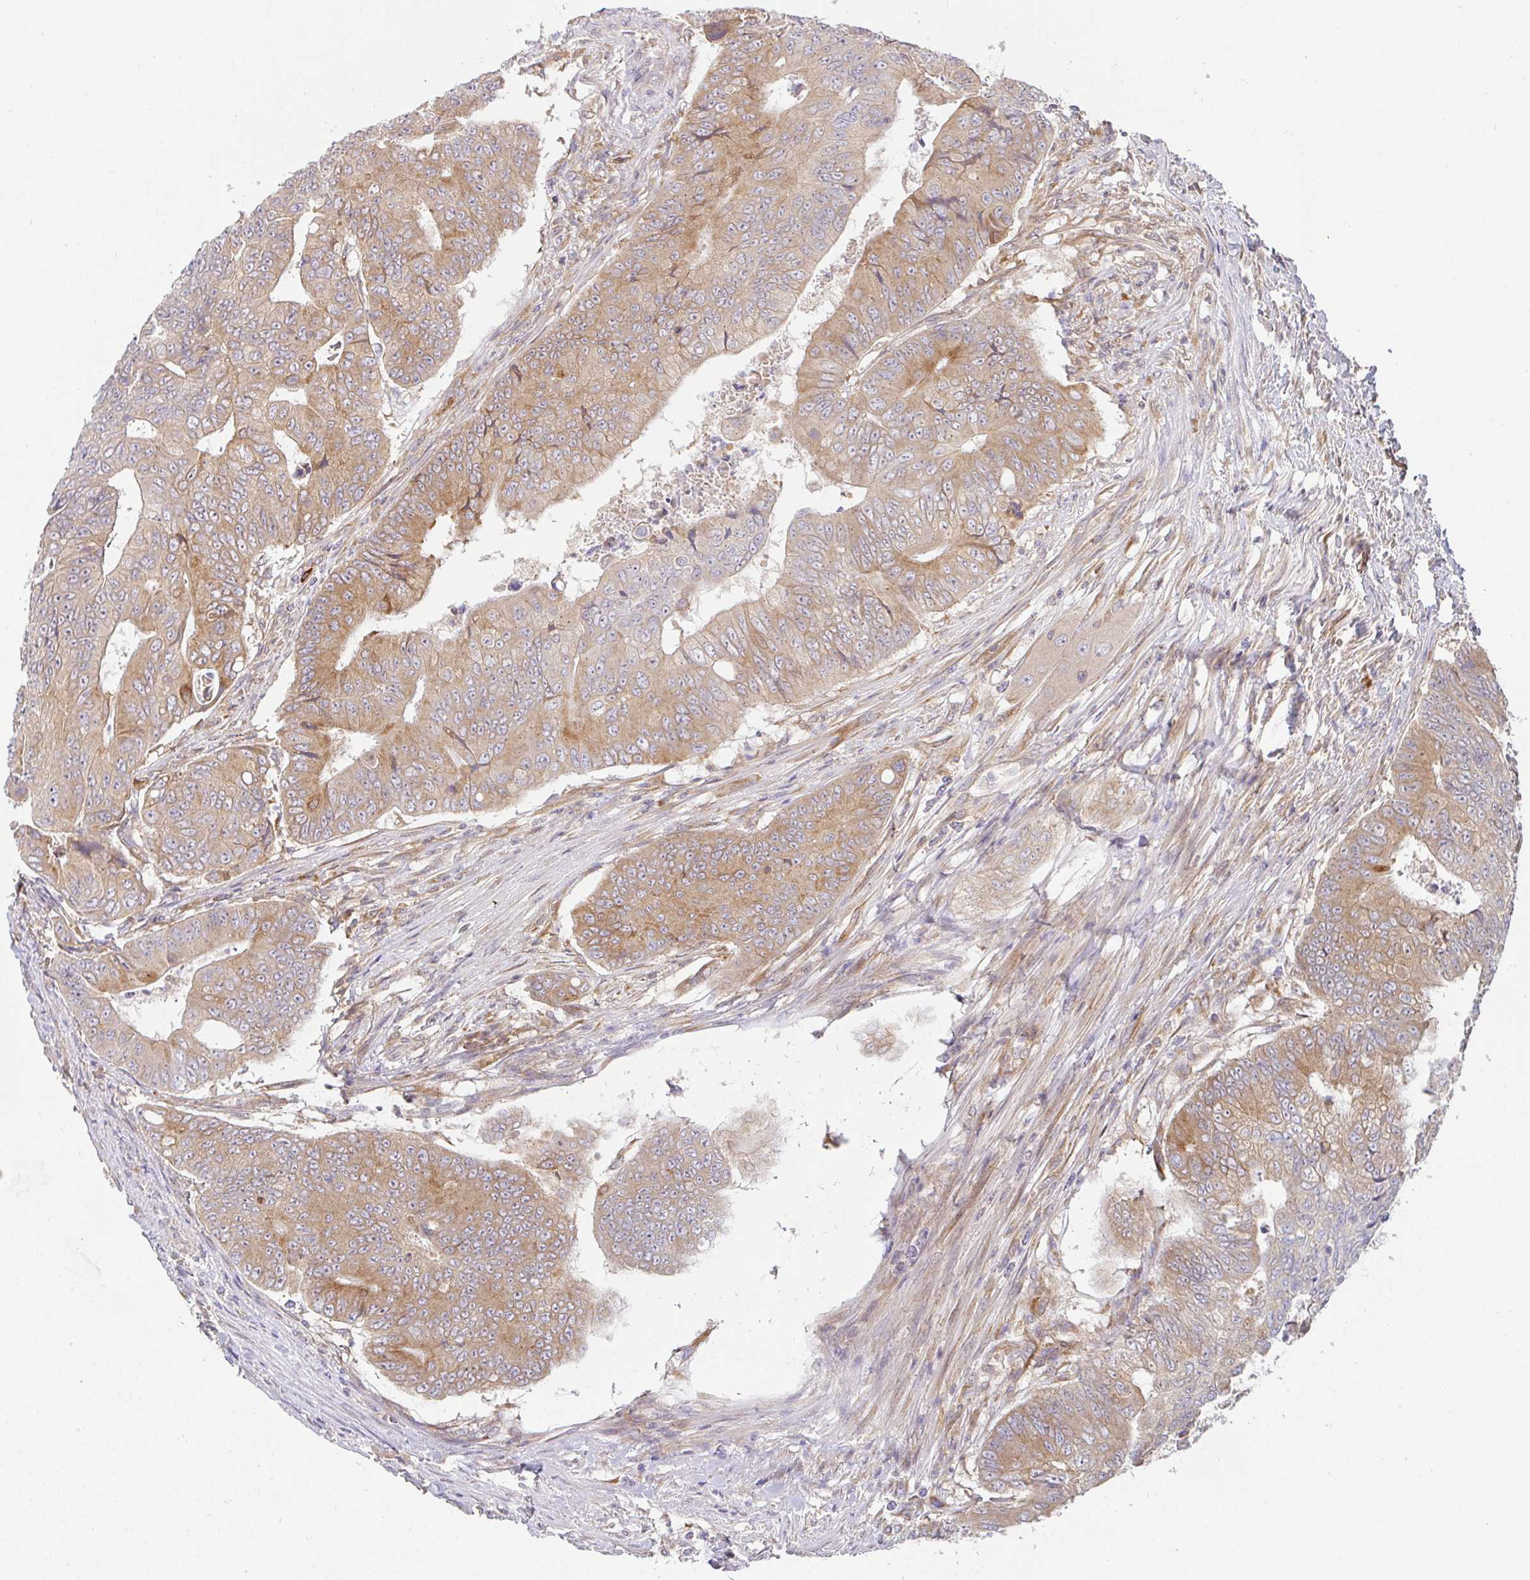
{"staining": {"intensity": "moderate", "quantity": ">75%", "location": "cytoplasmic/membranous"}, "tissue": "colorectal cancer", "cell_type": "Tumor cells", "image_type": "cancer", "snomed": [{"axis": "morphology", "description": "Adenocarcinoma, NOS"}, {"axis": "topography", "description": "Colon"}], "caption": "IHC (DAB) staining of colorectal cancer (adenocarcinoma) demonstrates moderate cytoplasmic/membranous protein expression in about >75% of tumor cells.", "gene": "DERL2", "patient": {"sex": "female", "age": 48}}